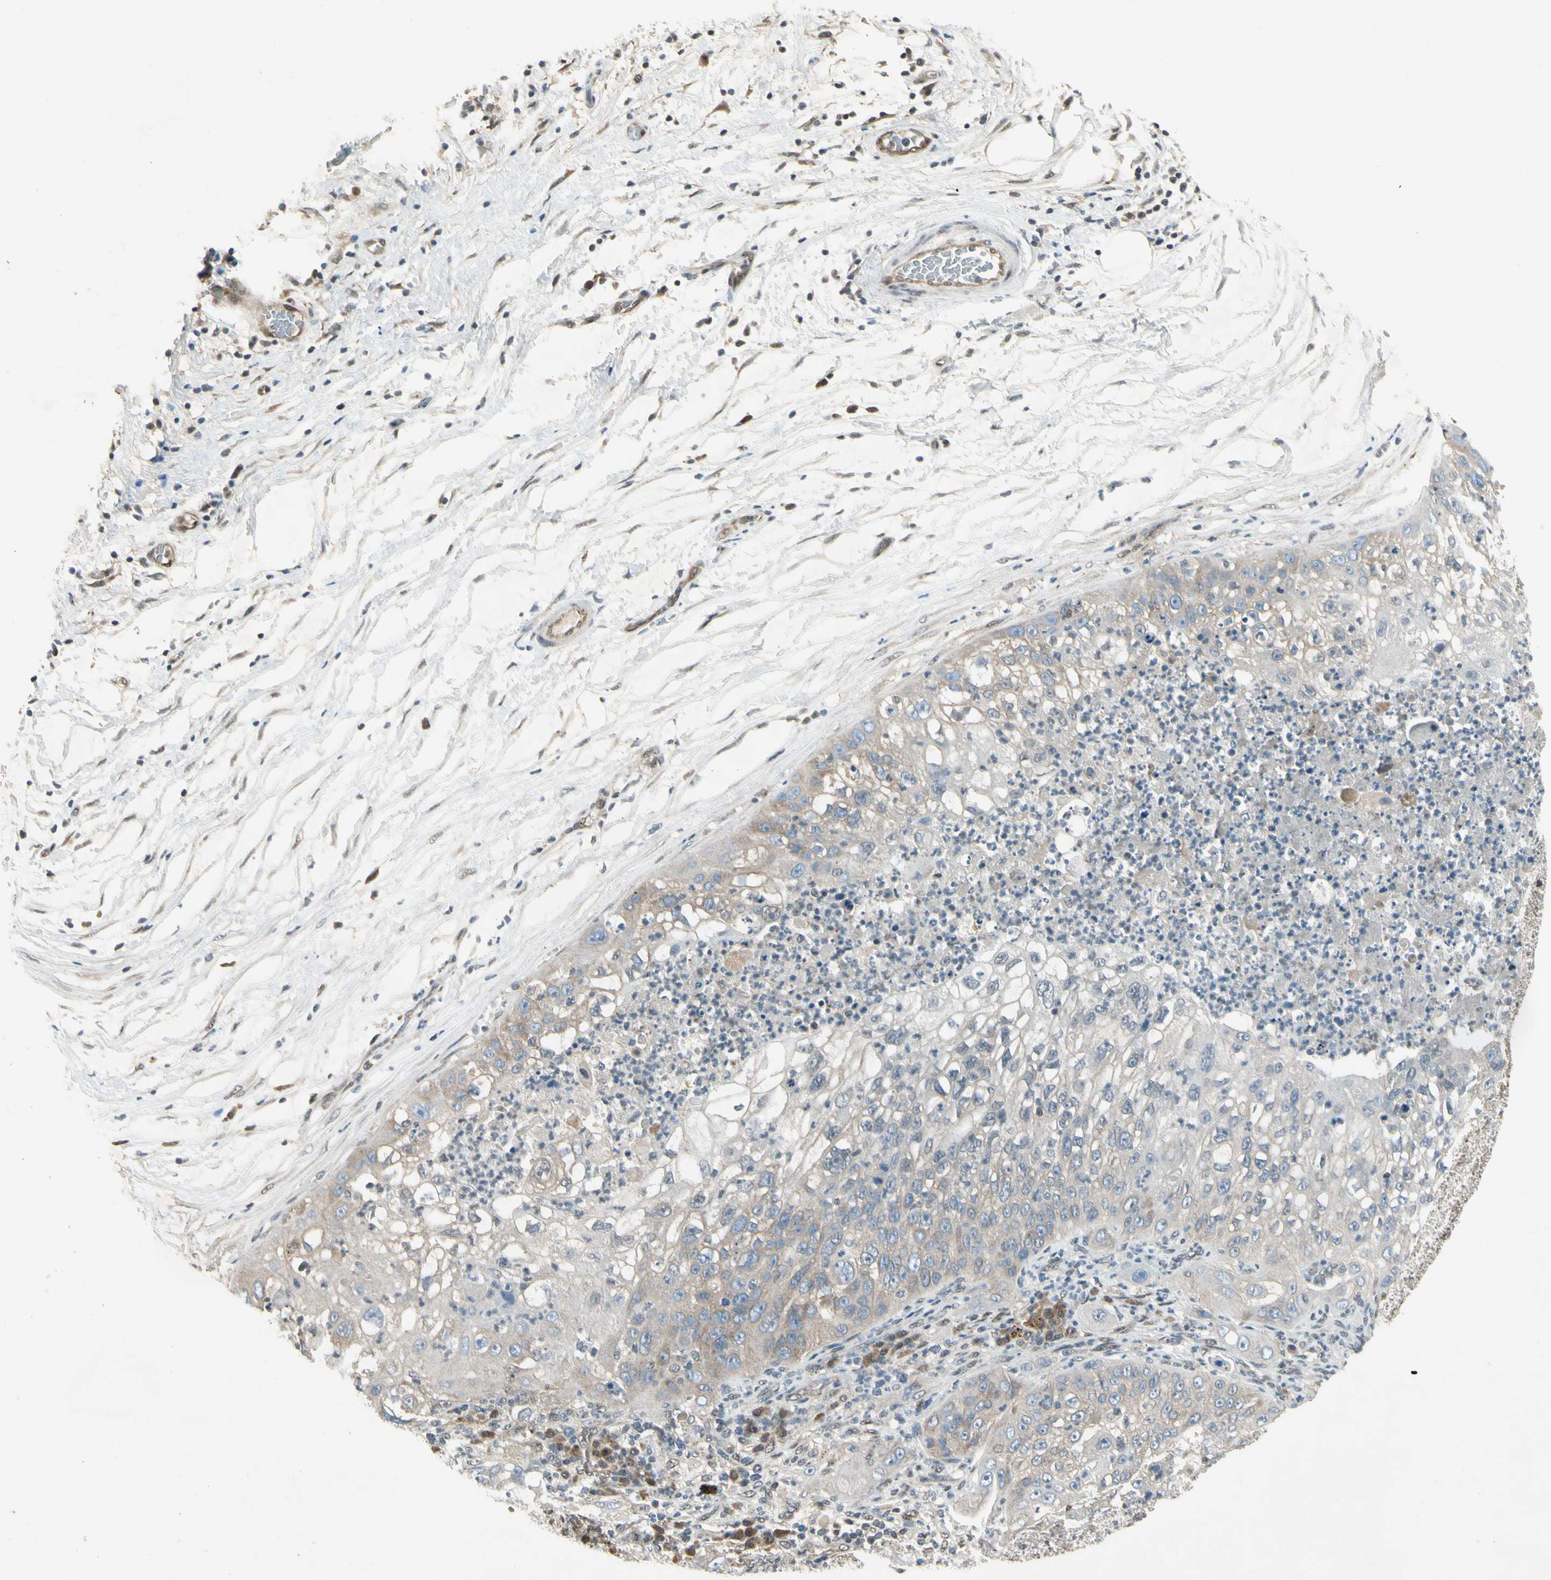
{"staining": {"intensity": "weak", "quantity": "25%-75%", "location": "cytoplasmic/membranous"}, "tissue": "lung cancer", "cell_type": "Tumor cells", "image_type": "cancer", "snomed": [{"axis": "morphology", "description": "Inflammation, NOS"}, {"axis": "morphology", "description": "Squamous cell carcinoma, NOS"}, {"axis": "topography", "description": "Lymph node"}, {"axis": "topography", "description": "Soft tissue"}, {"axis": "topography", "description": "Lung"}], "caption": "A photomicrograph showing weak cytoplasmic/membranous expression in about 25%-75% of tumor cells in lung squamous cell carcinoma, as visualized by brown immunohistochemical staining.", "gene": "PSMD5", "patient": {"sex": "male", "age": 66}}